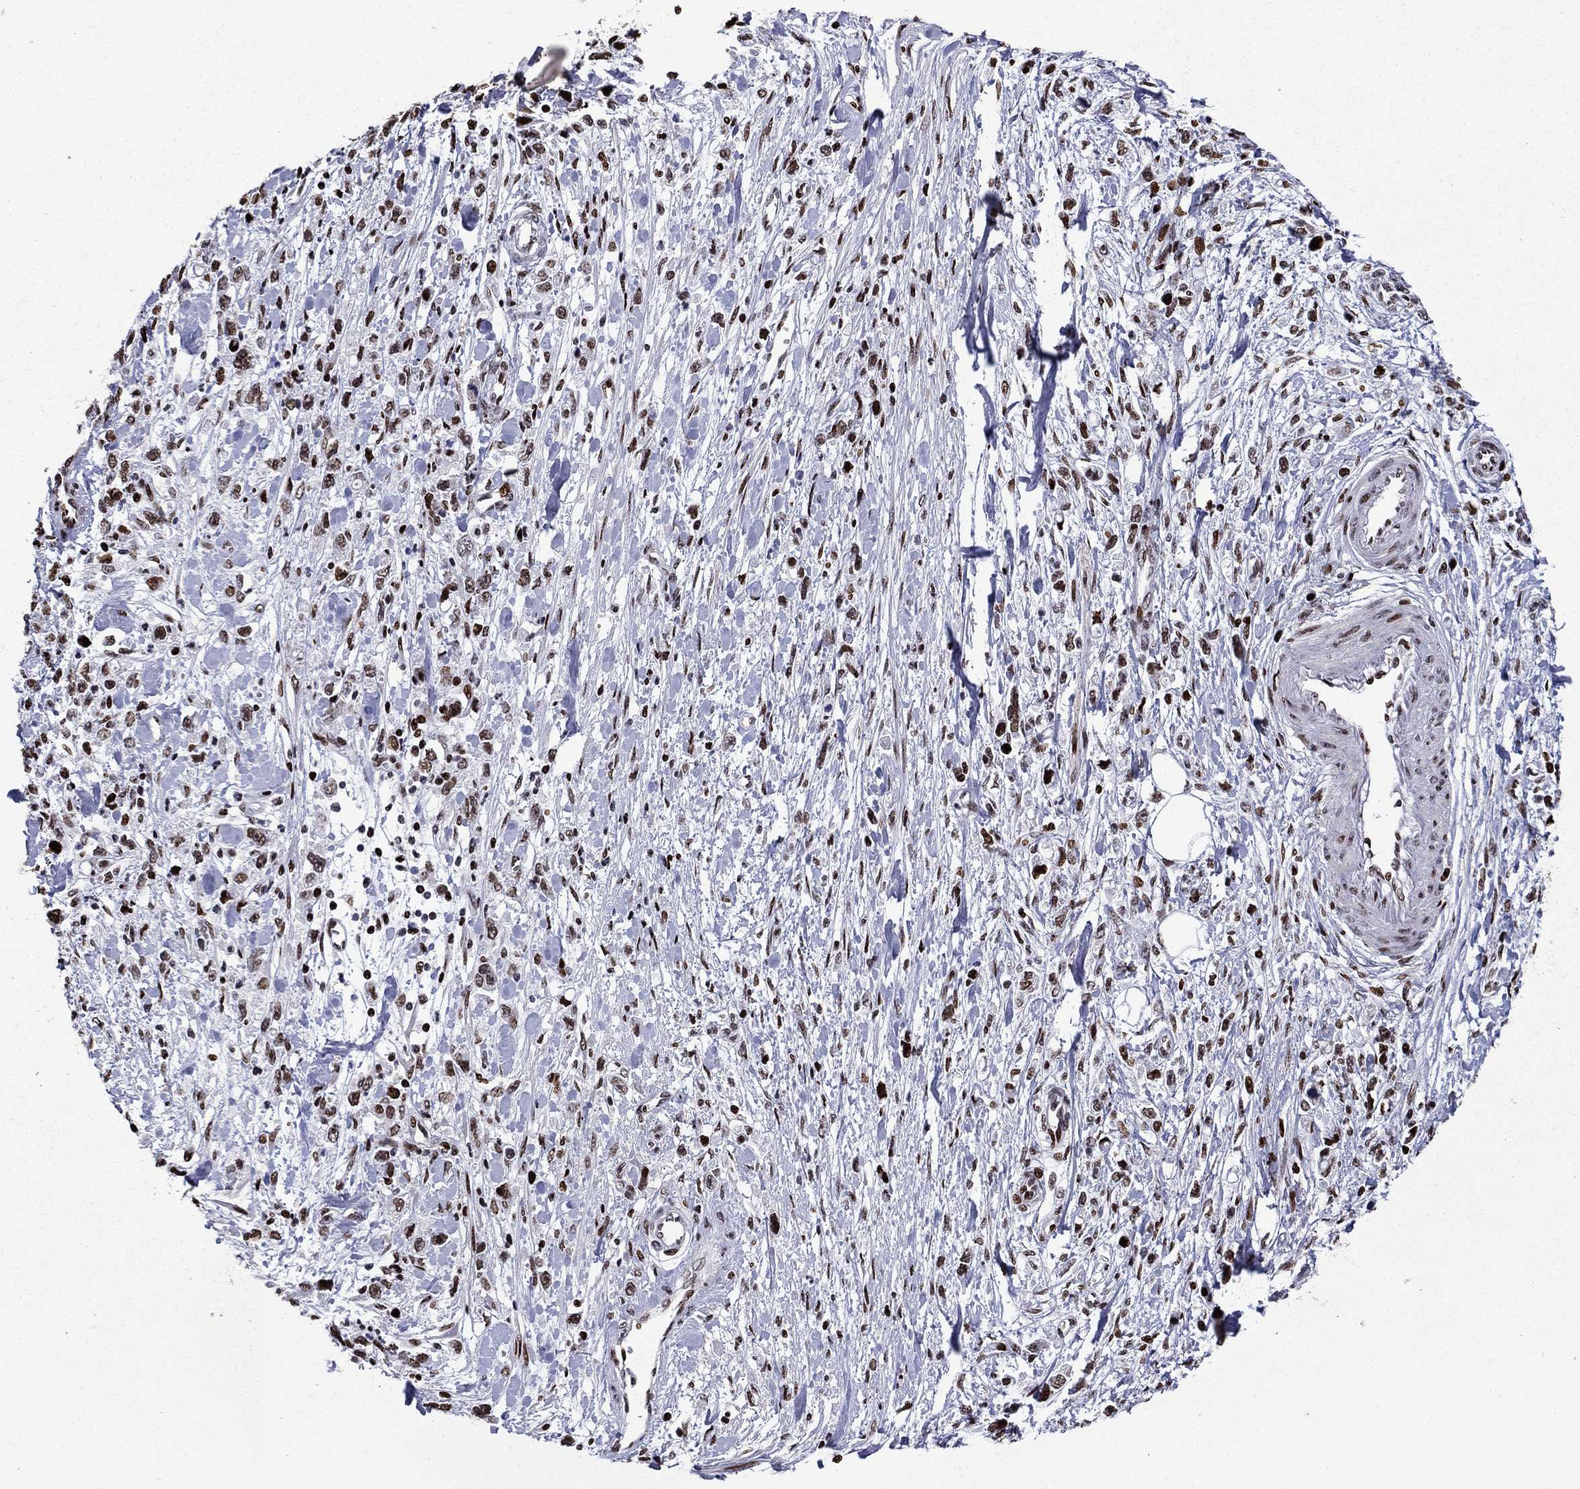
{"staining": {"intensity": "strong", "quantity": "25%-75%", "location": "nuclear"}, "tissue": "stomach cancer", "cell_type": "Tumor cells", "image_type": "cancer", "snomed": [{"axis": "morphology", "description": "Adenocarcinoma, NOS"}, {"axis": "topography", "description": "Stomach"}], "caption": "Stomach cancer (adenocarcinoma) tissue shows strong nuclear expression in about 25%-75% of tumor cells, visualized by immunohistochemistry.", "gene": "LIMK1", "patient": {"sex": "female", "age": 59}}